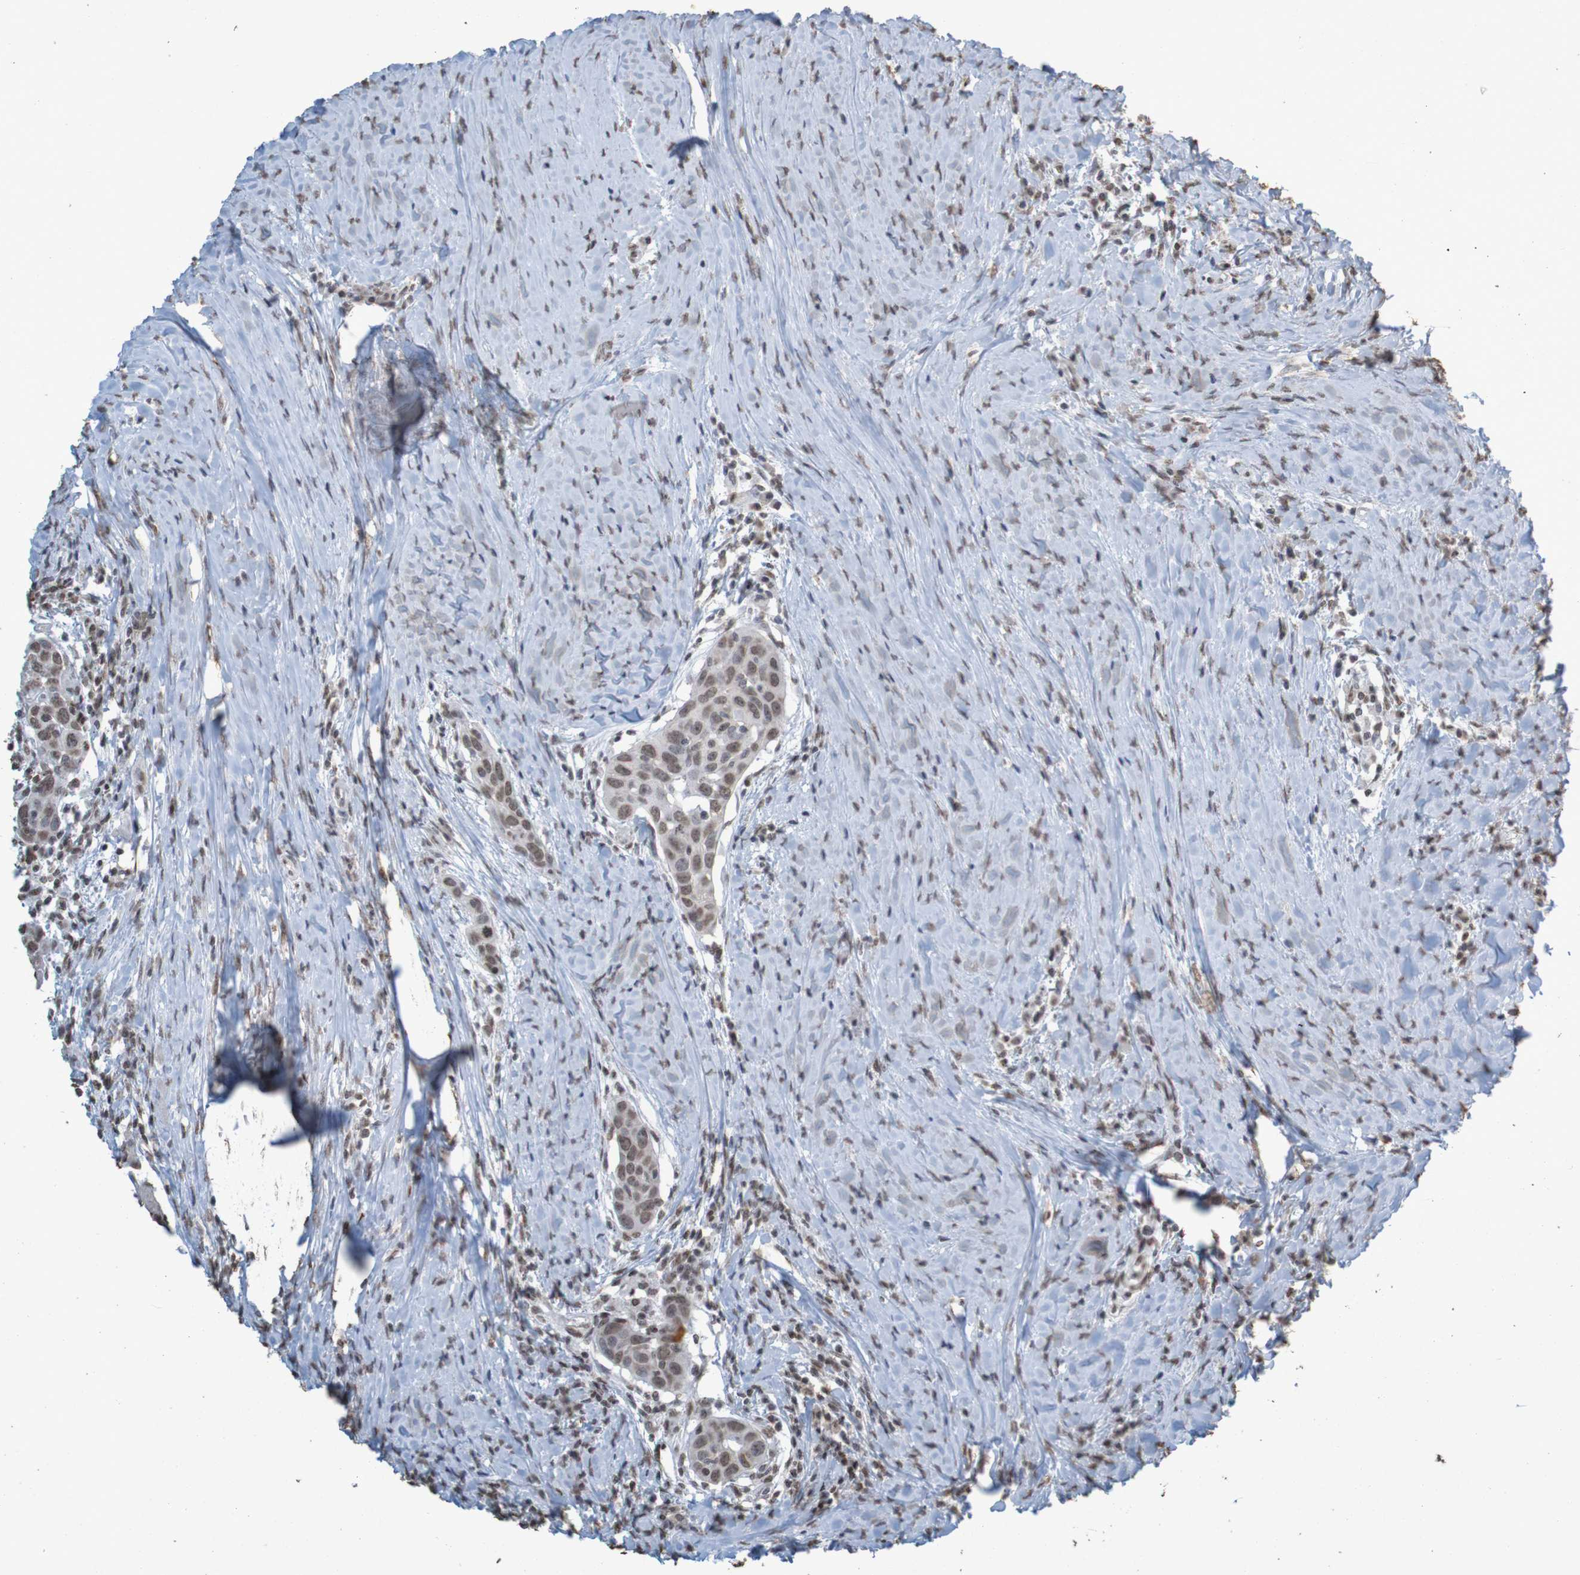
{"staining": {"intensity": "weak", "quantity": ">75%", "location": "nuclear"}, "tissue": "head and neck cancer", "cell_type": "Tumor cells", "image_type": "cancer", "snomed": [{"axis": "morphology", "description": "Squamous cell carcinoma, NOS"}, {"axis": "topography", "description": "Oral tissue"}, {"axis": "topography", "description": "Head-Neck"}], "caption": "Immunohistochemistry (IHC) staining of head and neck cancer (squamous cell carcinoma), which displays low levels of weak nuclear positivity in about >75% of tumor cells indicating weak nuclear protein positivity. The staining was performed using DAB (3,3'-diaminobenzidine) (brown) for protein detection and nuclei were counterstained in hematoxylin (blue).", "gene": "GFI1", "patient": {"sex": "female", "age": 50}}